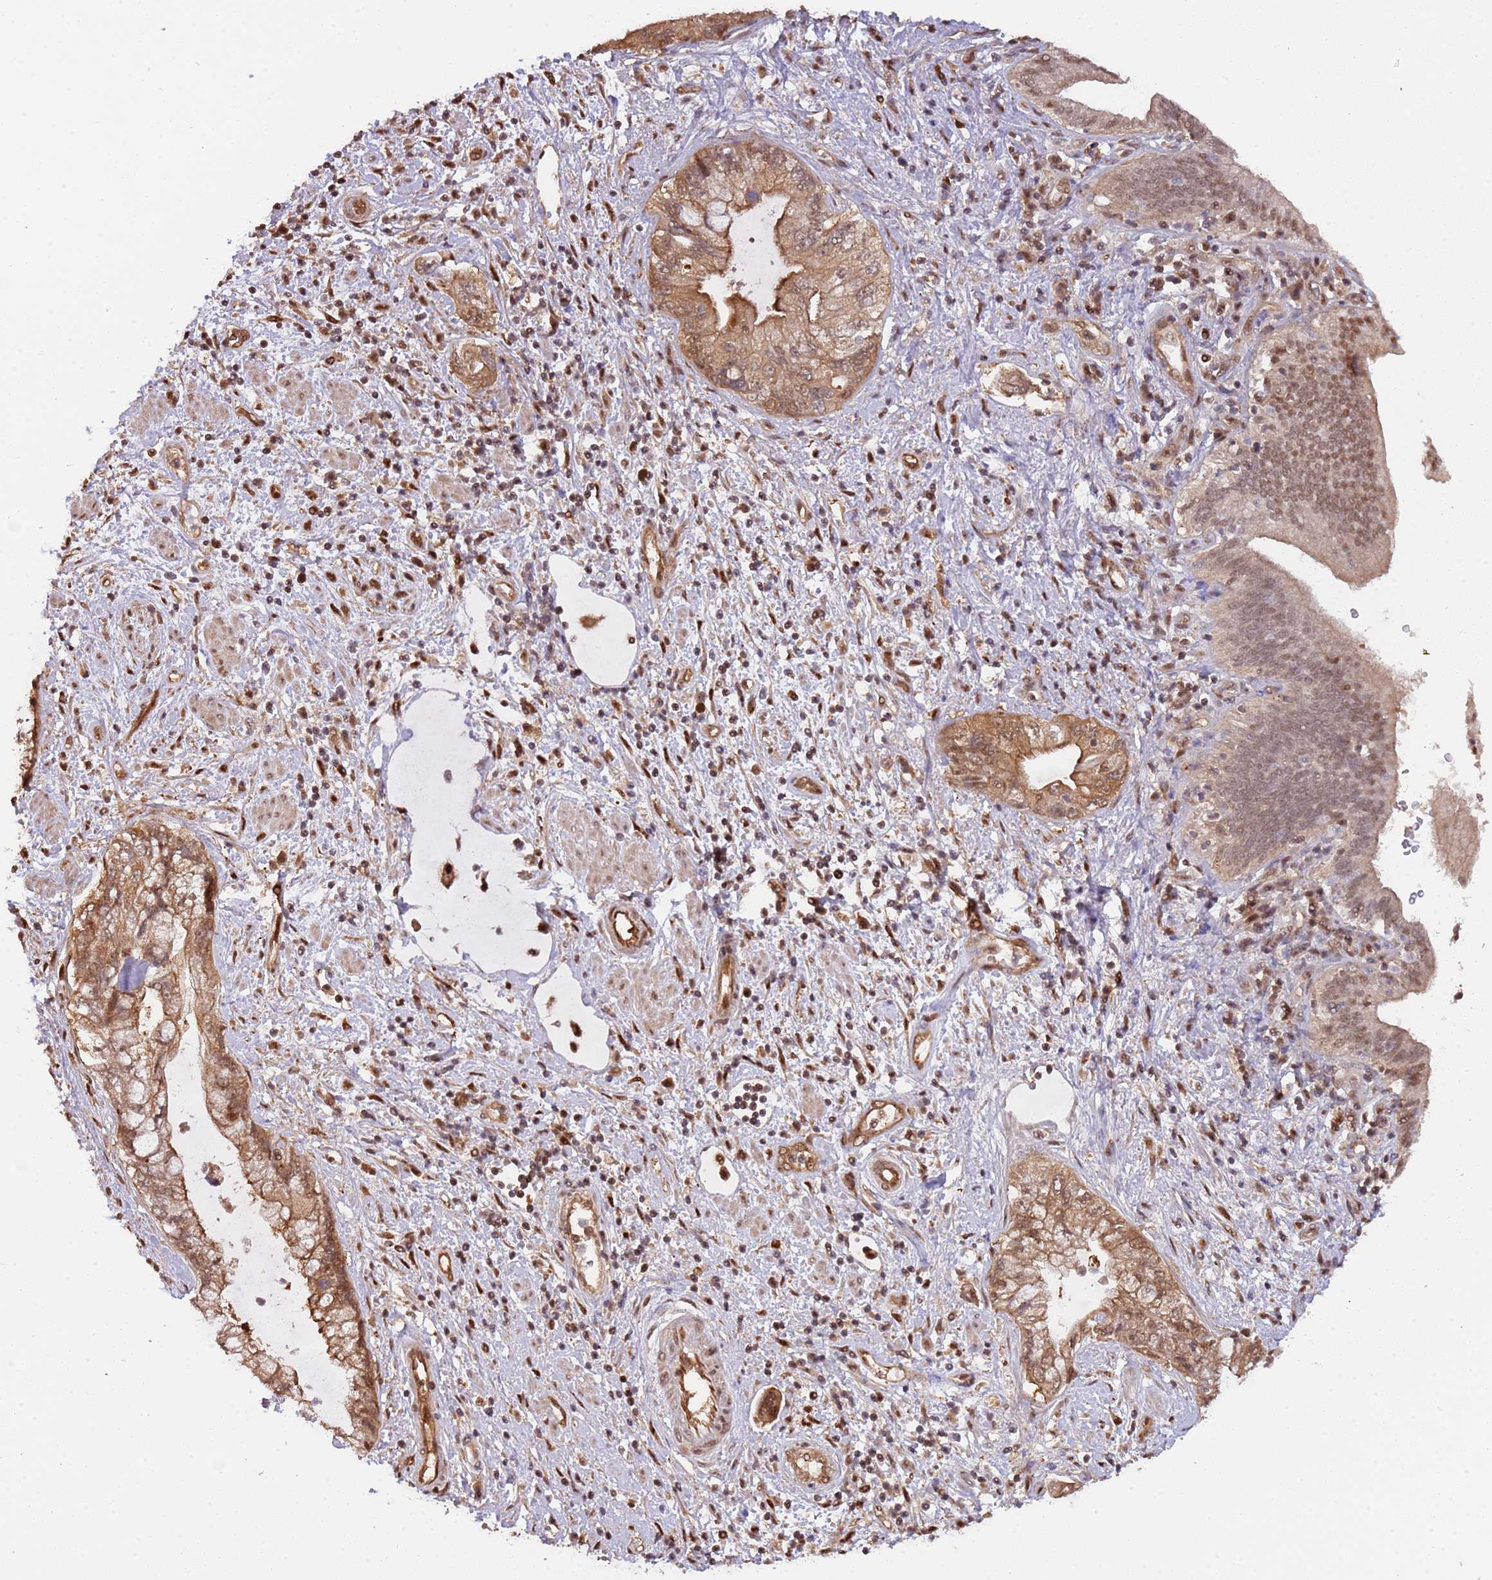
{"staining": {"intensity": "moderate", "quantity": ">75%", "location": "cytoplasmic/membranous,nuclear"}, "tissue": "pancreatic cancer", "cell_type": "Tumor cells", "image_type": "cancer", "snomed": [{"axis": "morphology", "description": "Adenocarcinoma, NOS"}, {"axis": "topography", "description": "Pancreas"}], "caption": "Protein positivity by IHC demonstrates moderate cytoplasmic/membranous and nuclear staining in about >75% of tumor cells in adenocarcinoma (pancreatic).", "gene": "PLSCR5", "patient": {"sex": "female", "age": 73}}